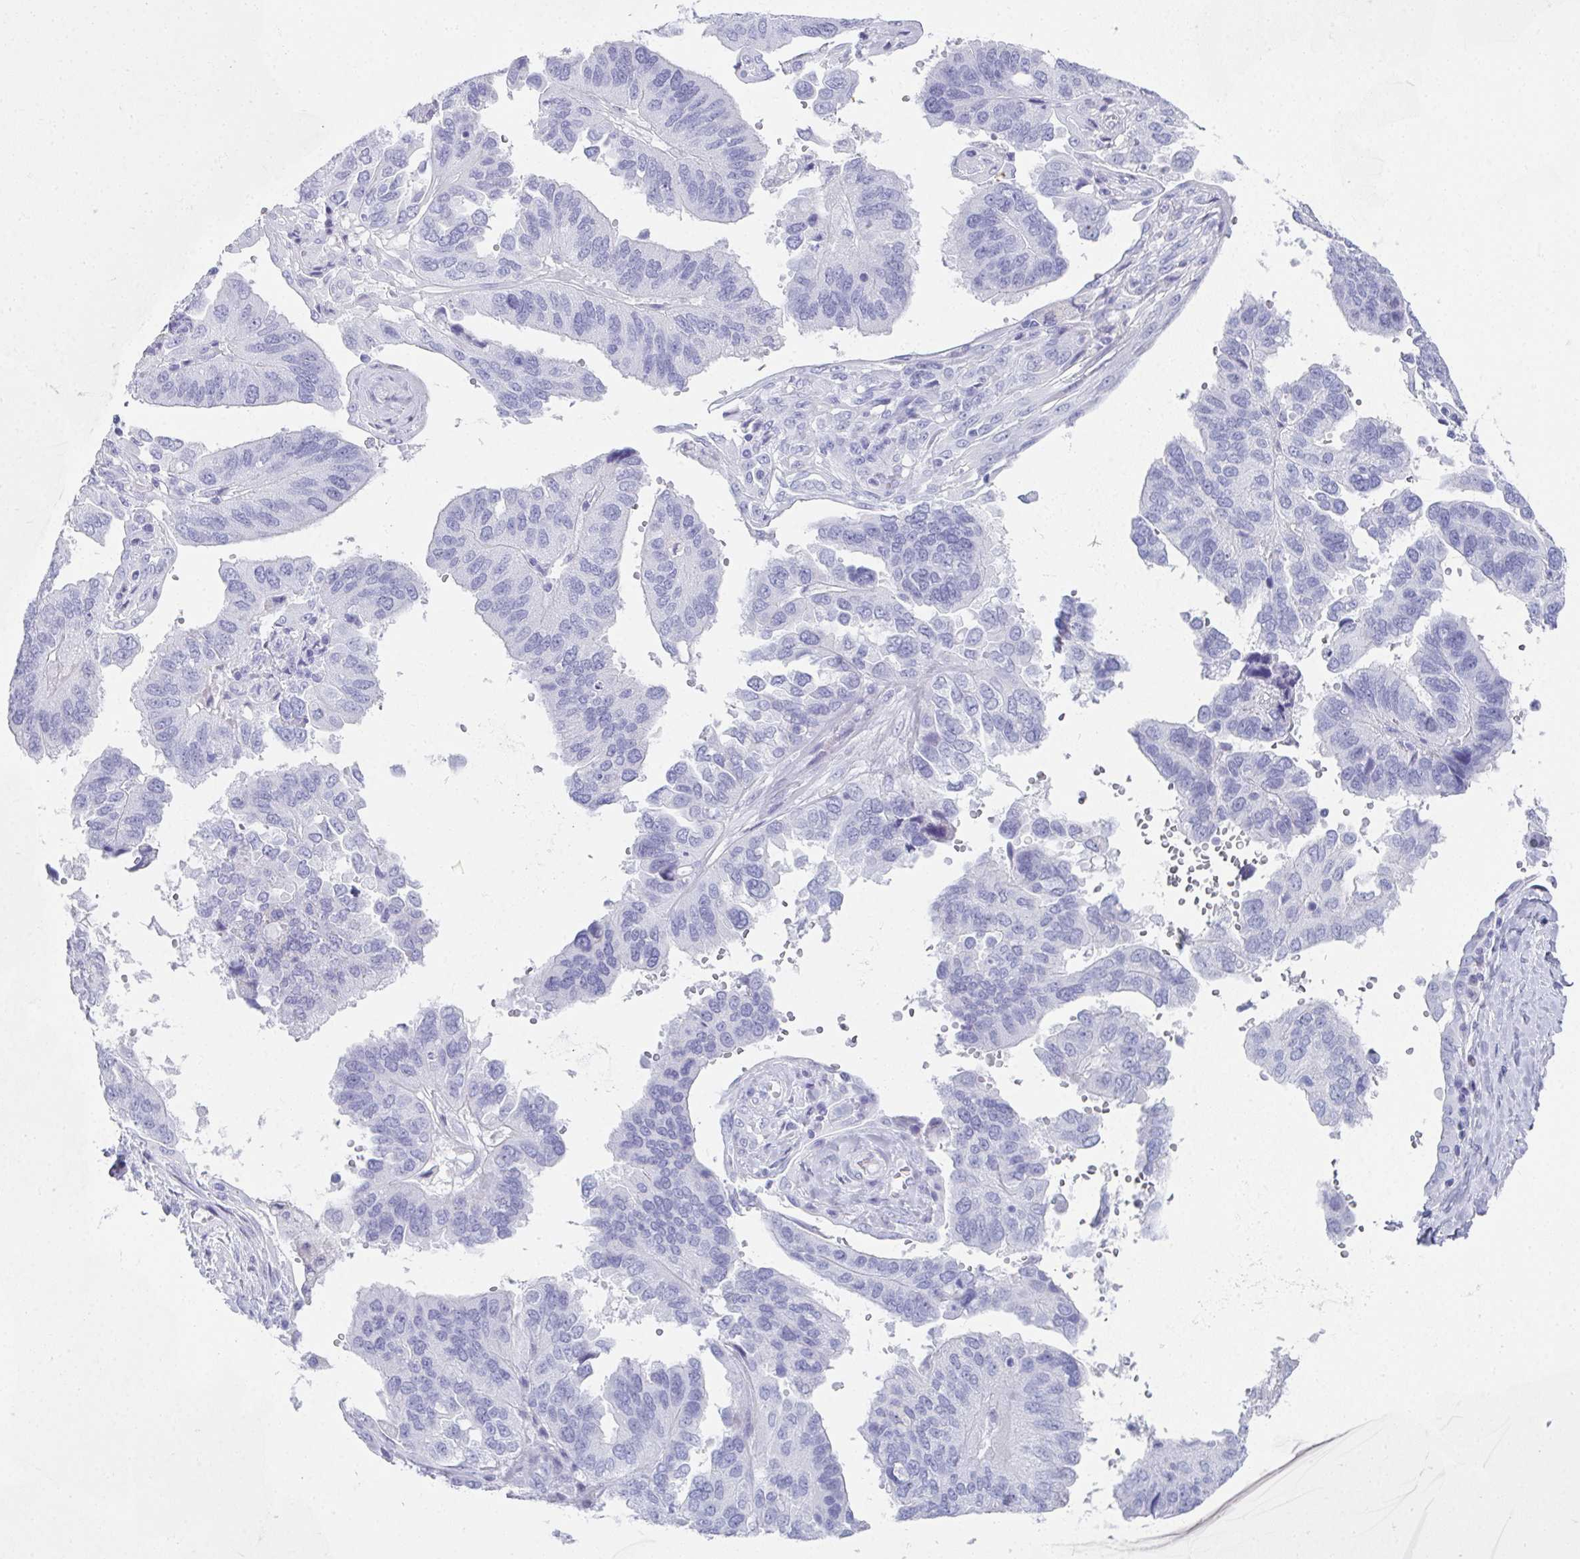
{"staining": {"intensity": "negative", "quantity": "none", "location": "none"}, "tissue": "ovarian cancer", "cell_type": "Tumor cells", "image_type": "cancer", "snomed": [{"axis": "morphology", "description": "Cystadenocarcinoma, serous, NOS"}, {"axis": "topography", "description": "Ovary"}], "caption": "IHC of human ovarian serous cystadenocarcinoma exhibits no expression in tumor cells.", "gene": "SYCP1", "patient": {"sex": "female", "age": 79}}